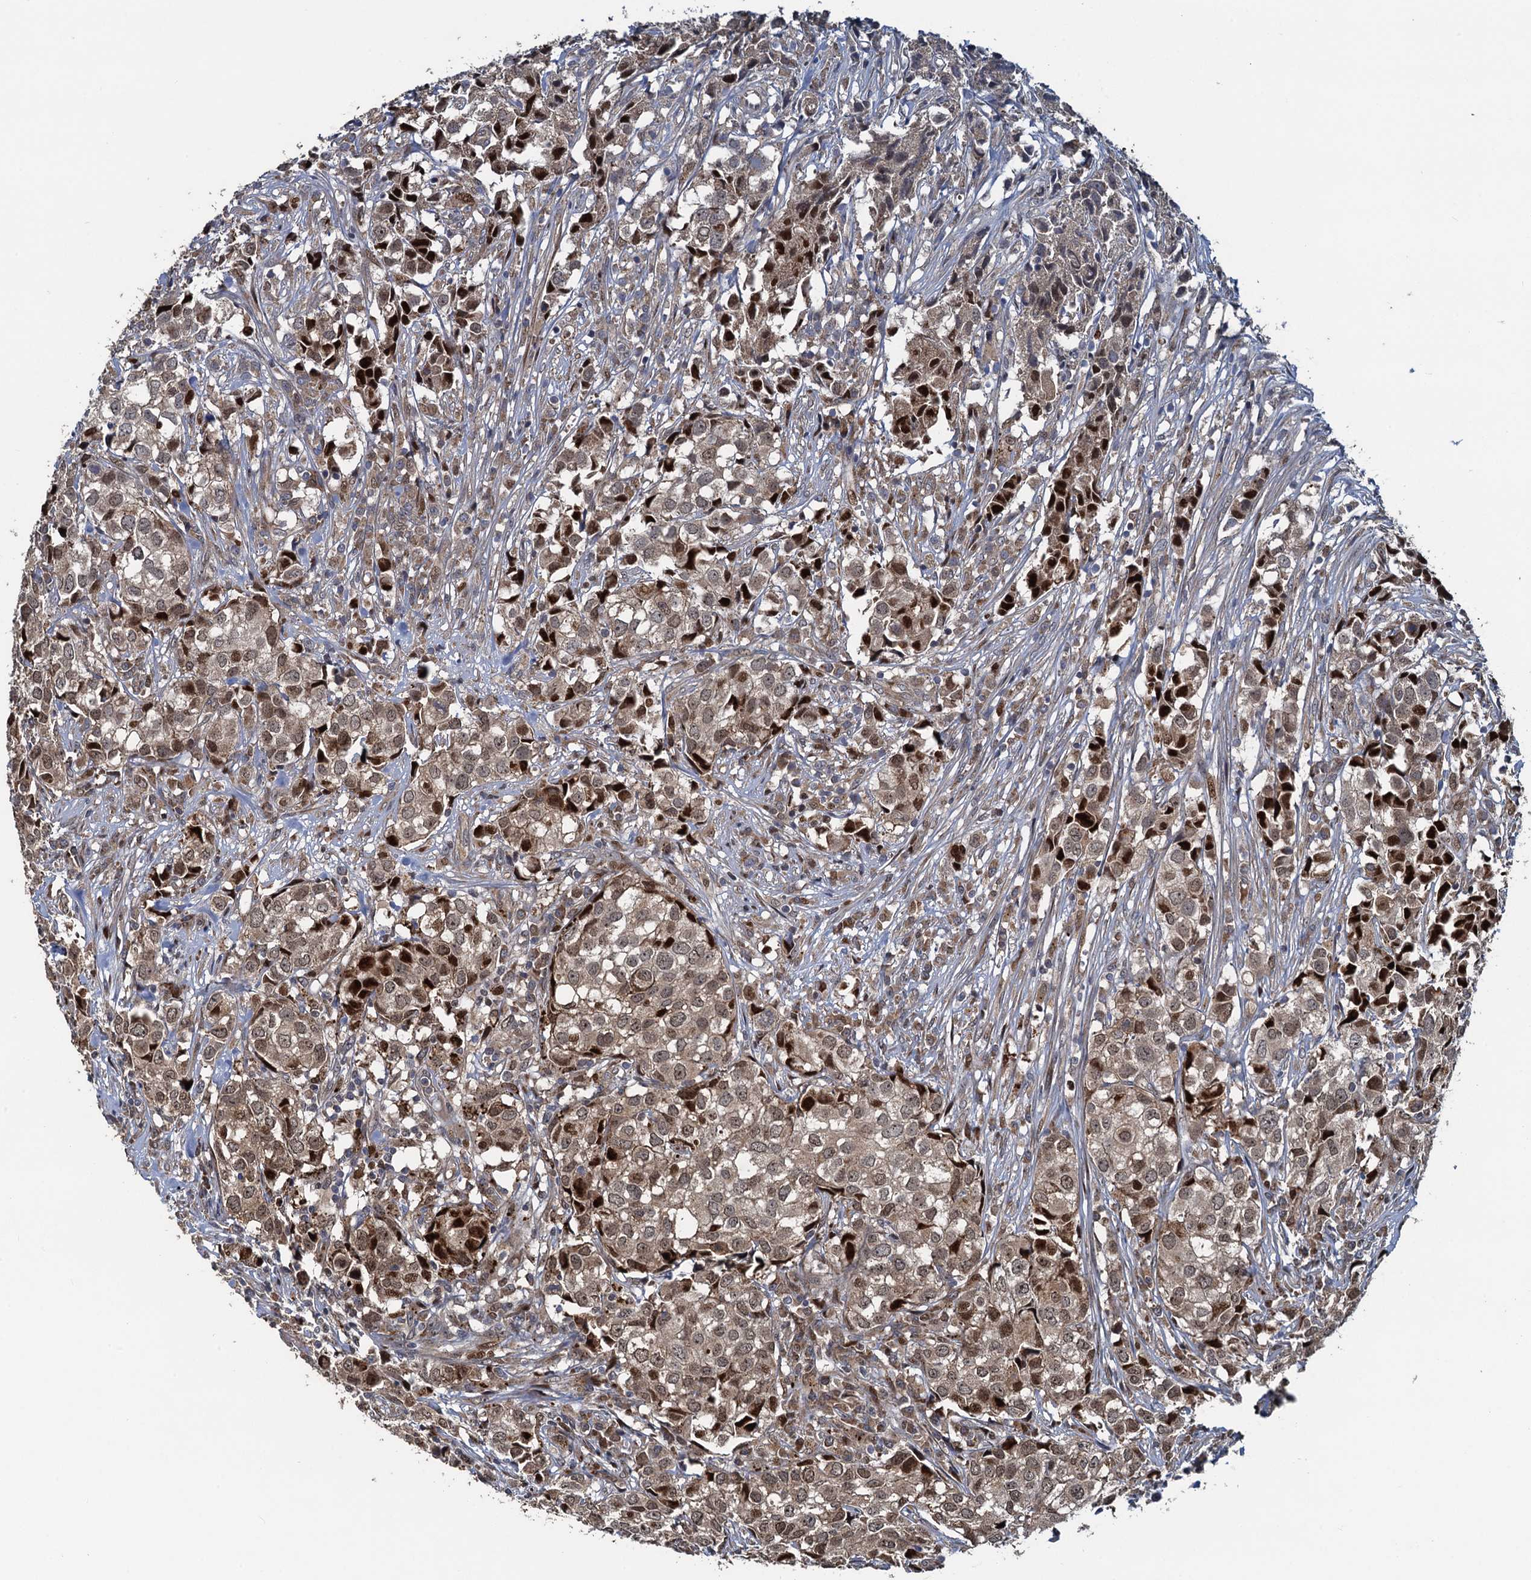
{"staining": {"intensity": "moderate", "quantity": ">75%", "location": "cytoplasmic/membranous,nuclear"}, "tissue": "urothelial cancer", "cell_type": "Tumor cells", "image_type": "cancer", "snomed": [{"axis": "morphology", "description": "Urothelial carcinoma, High grade"}, {"axis": "topography", "description": "Urinary bladder"}], "caption": "Immunohistochemistry micrograph of high-grade urothelial carcinoma stained for a protein (brown), which demonstrates medium levels of moderate cytoplasmic/membranous and nuclear positivity in about >75% of tumor cells.", "gene": "ATOSA", "patient": {"sex": "female", "age": 75}}